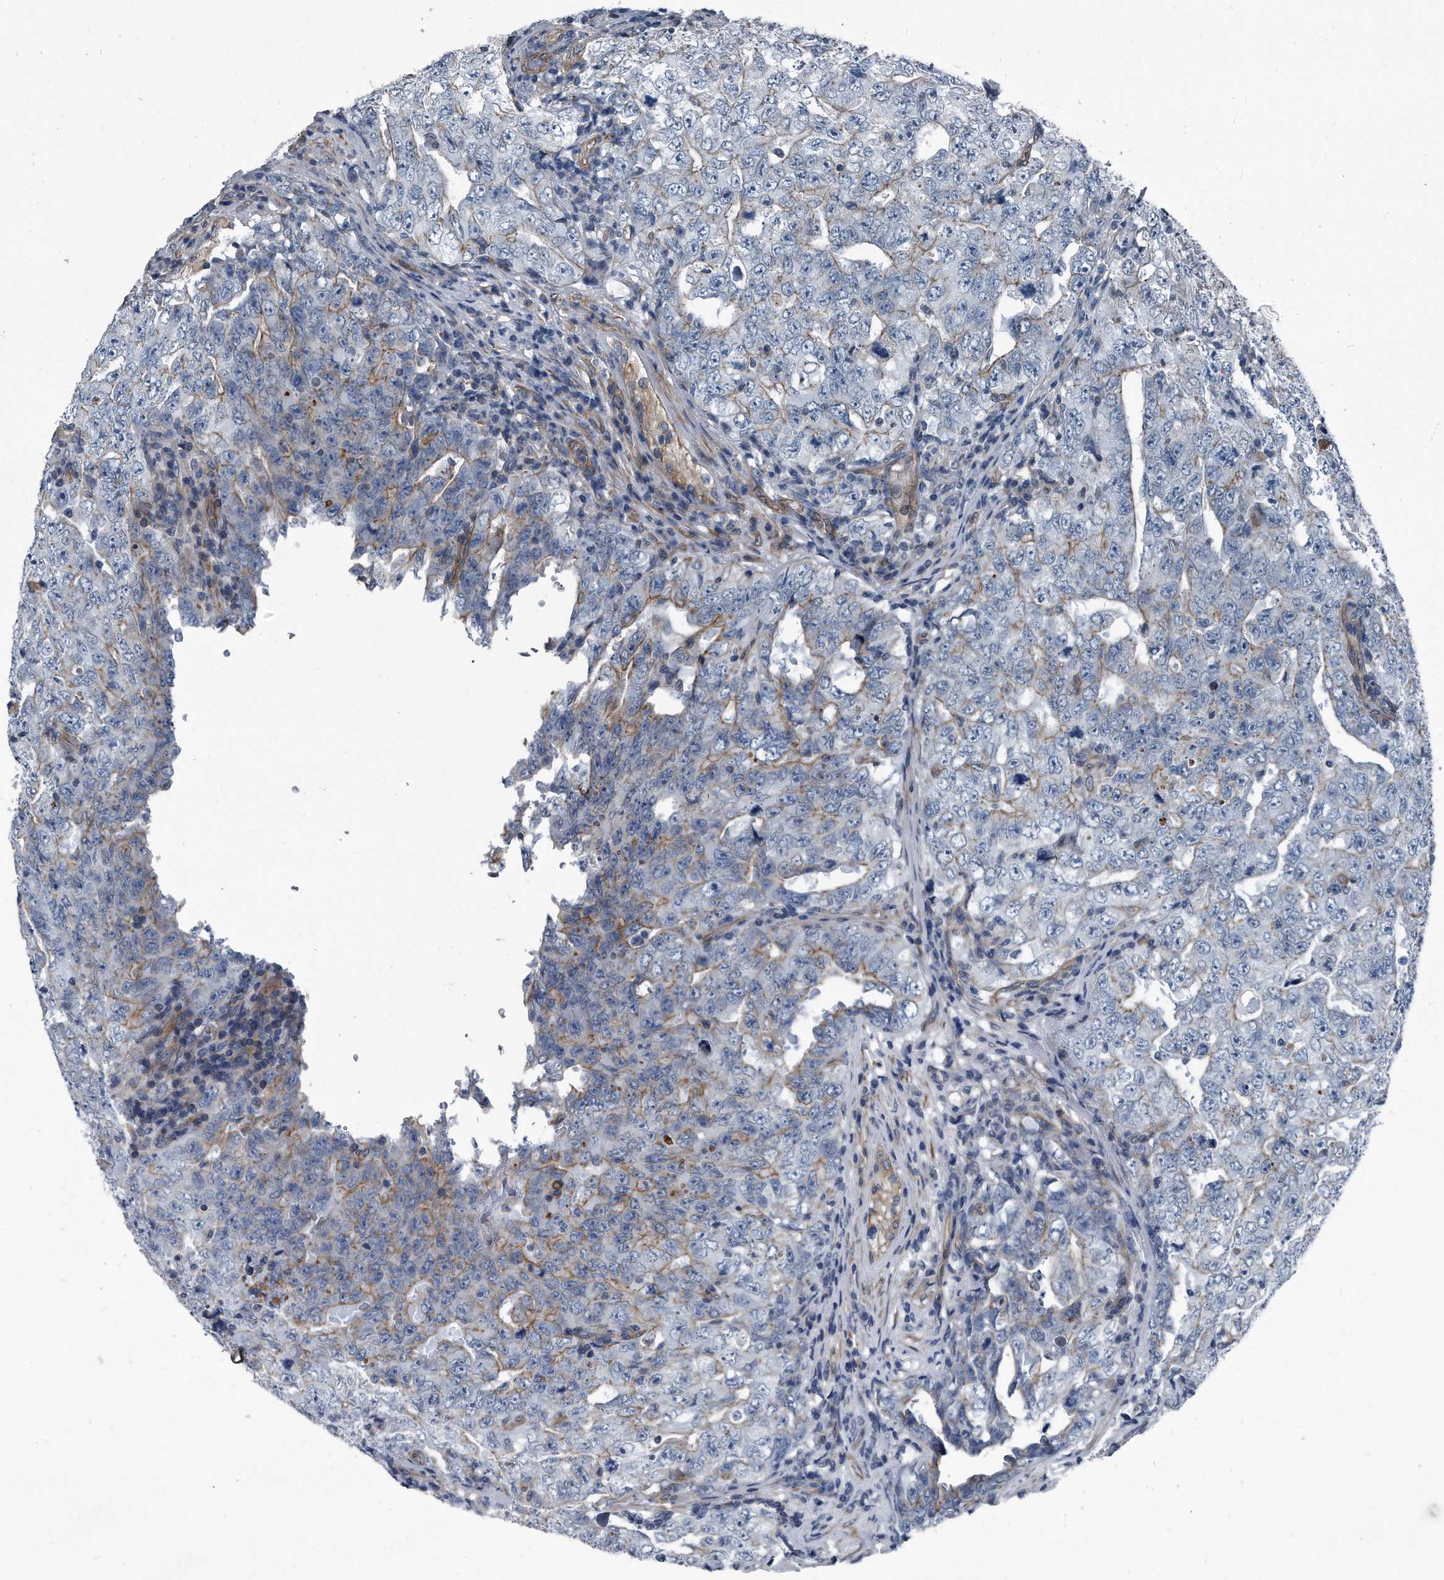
{"staining": {"intensity": "moderate", "quantity": "<25%", "location": "cytoplasmic/membranous"}, "tissue": "testis cancer", "cell_type": "Tumor cells", "image_type": "cancer", "snomed": [{"axis": "morphology", "description": "Carcinoma, Embryonal, NOS"}, {"axis": "topography", "description": "Testis"}], "caption": "Immunohistochemical staining of human testis cancer demonstrates low levels of moderate cytoplasmic/membranous expression in approximately <25% of tumor cells. The protein of interest is shown in brown color, while the nuclei are stained blue.", "gene": "PLEC", "patient": {"sex": "male", "age": 26}}